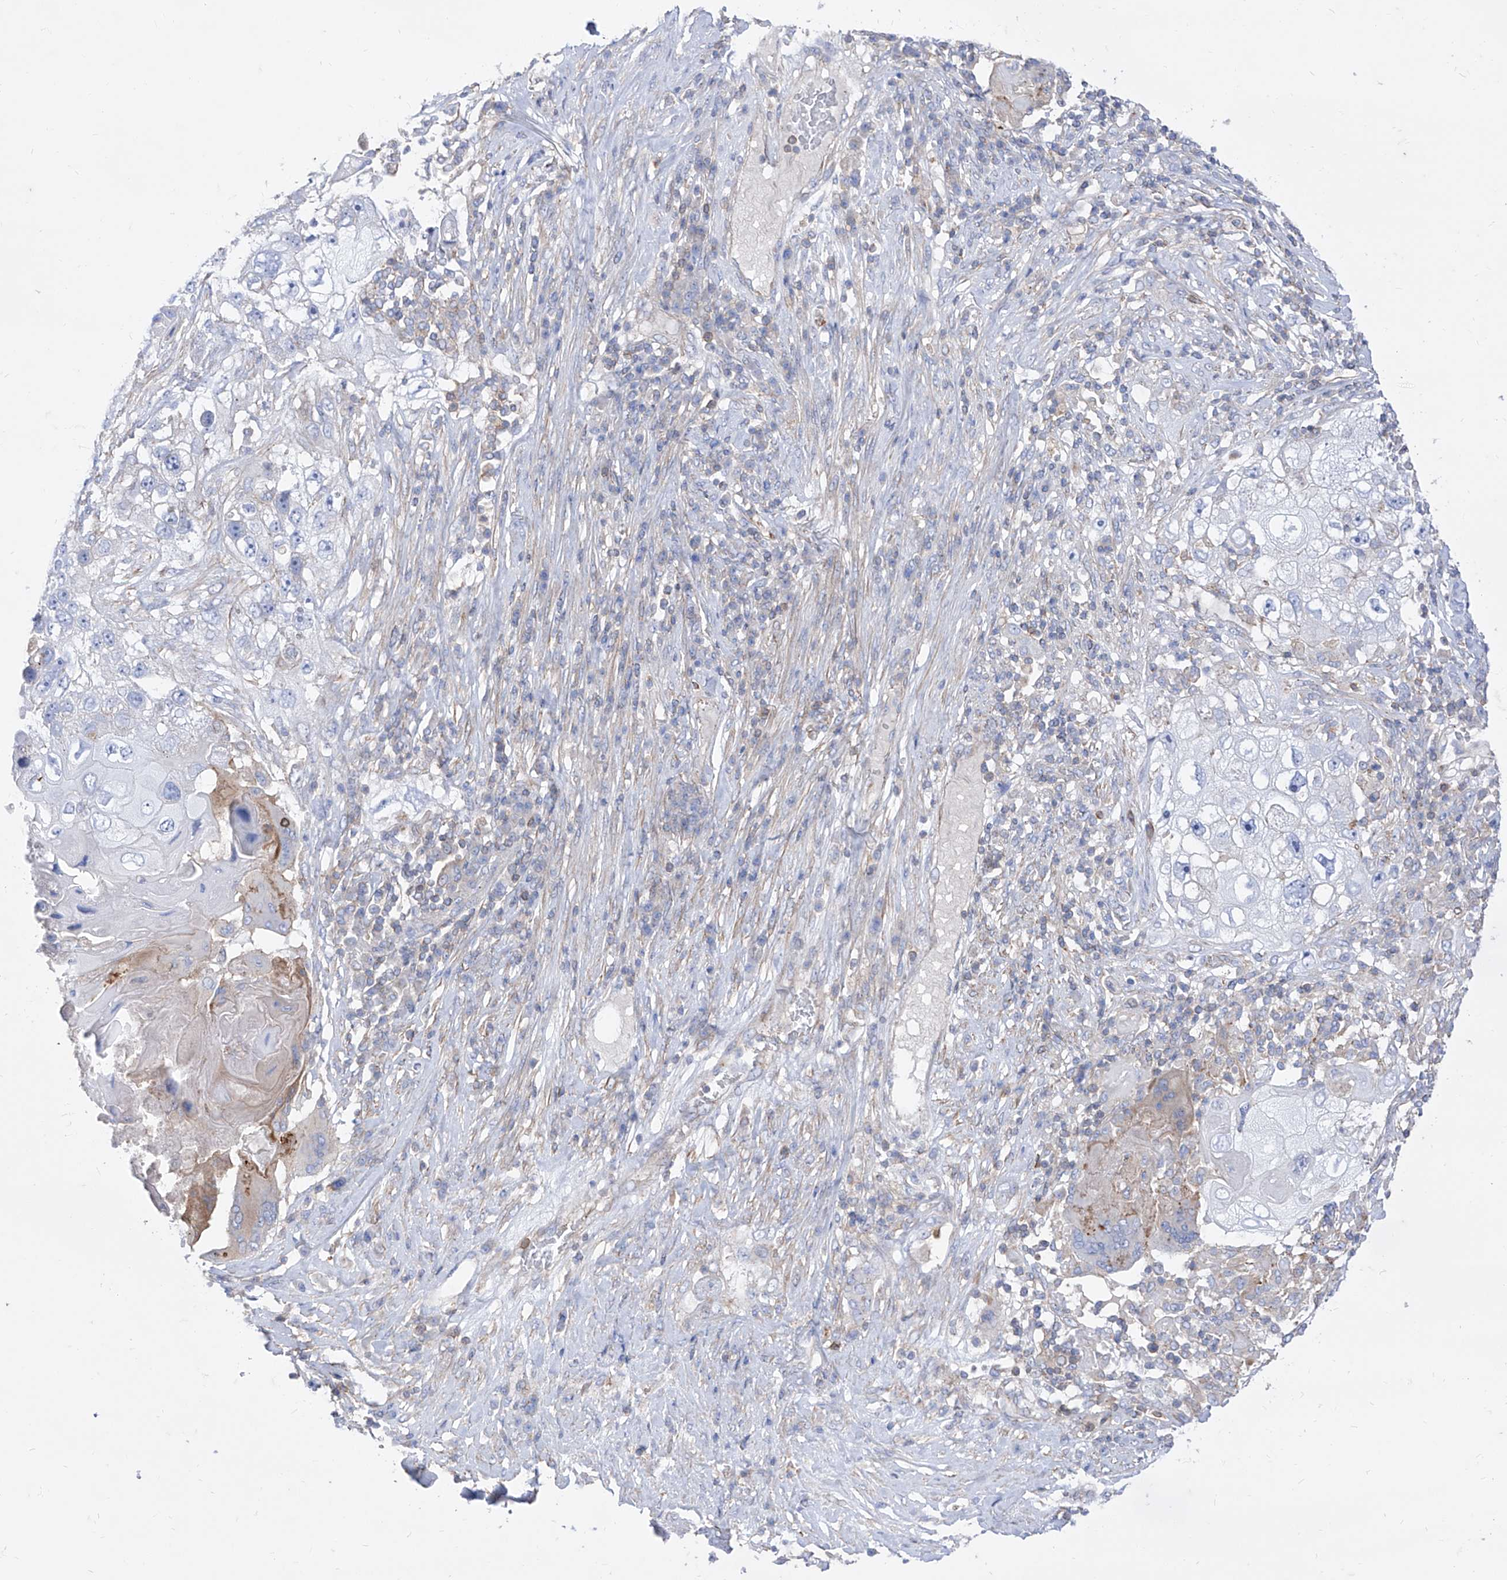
{"staining": {"intensity": "negative", "quantity": "none", "location": "none"}, "tissue": "lung cancer", "cell_type": "Tumor cells", "image_type": "cancer", "snomed": [{"axis": "morphology", "description": "Squamous cell carcinoma, NOS"}, {"axis": "topography", "description": "Lung"}], "caption": "Immunohistochemistry (IHC) histopathology image of human lung cancer stained for a protein (brown), which reveals no positivity in tumor cells.", "gene": "C1orf74", "patient": {"sex": "male", "age": 61}}